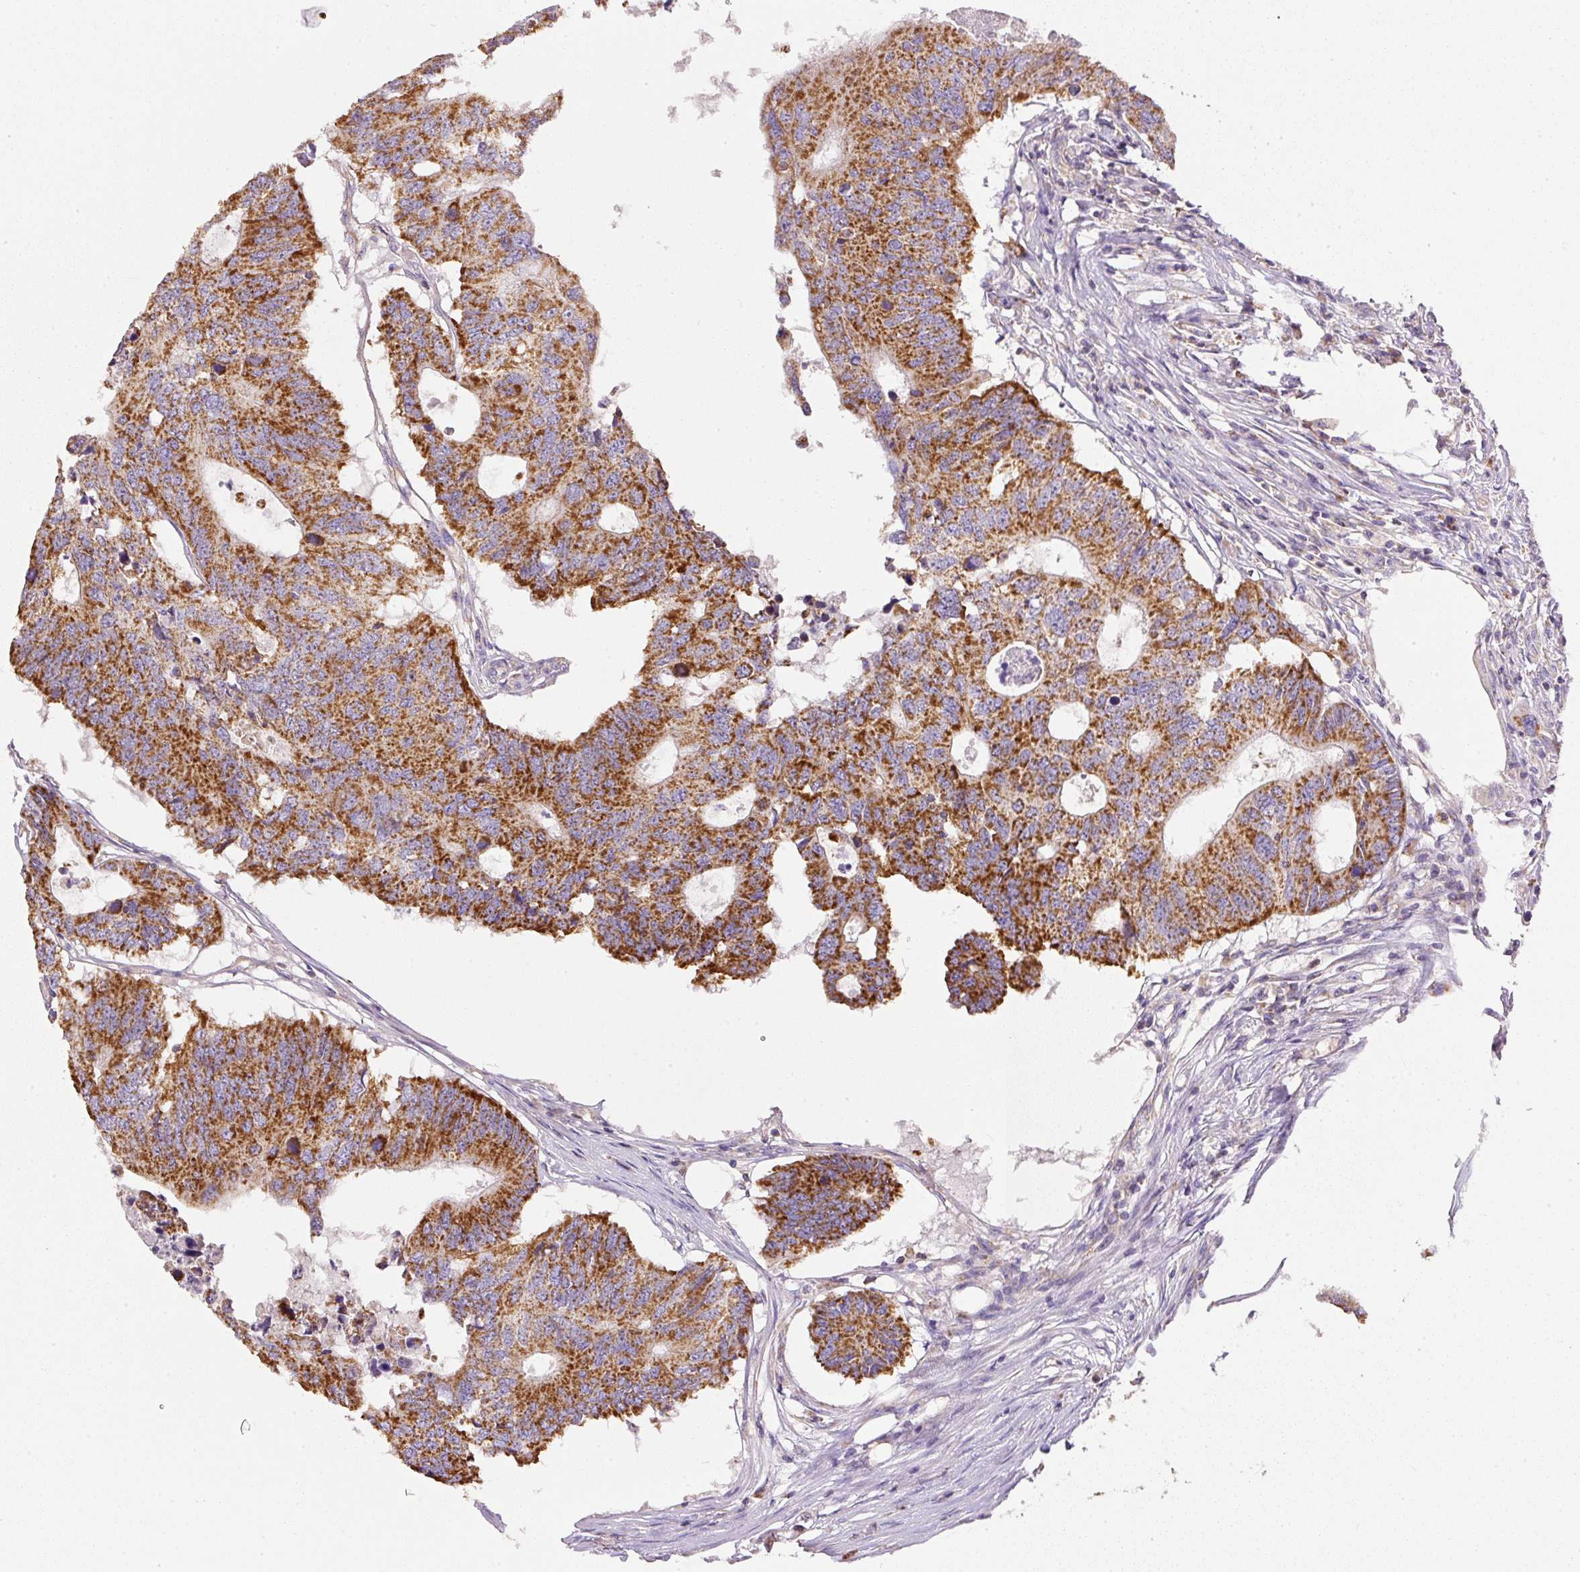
{"staining": {"intensity": "strong", "quantity": ">75%", "location": "cytoplasmic/membranous"}, "tissue": "colorectal cancer", "cell_type": "Tumor cells", "image_type": "cancer", "snomed": [{"axis": "morphology", "description": "Adenocarcinoma, NOS"}, {"axis": "topography", "description": "Colon"}], "caption": "Colorectal cancer stained with immunohistochemistry demonstrates strong cytoplasmic/membranous staining in approximately >75% of tumor cells. The staining was performed using DAB, with brown indicating positive protein expression. Nuclei are stained blue with hematoxylin.", "gene": "NDUFAF2", "patient": {"sex": "male", "age": 71}}